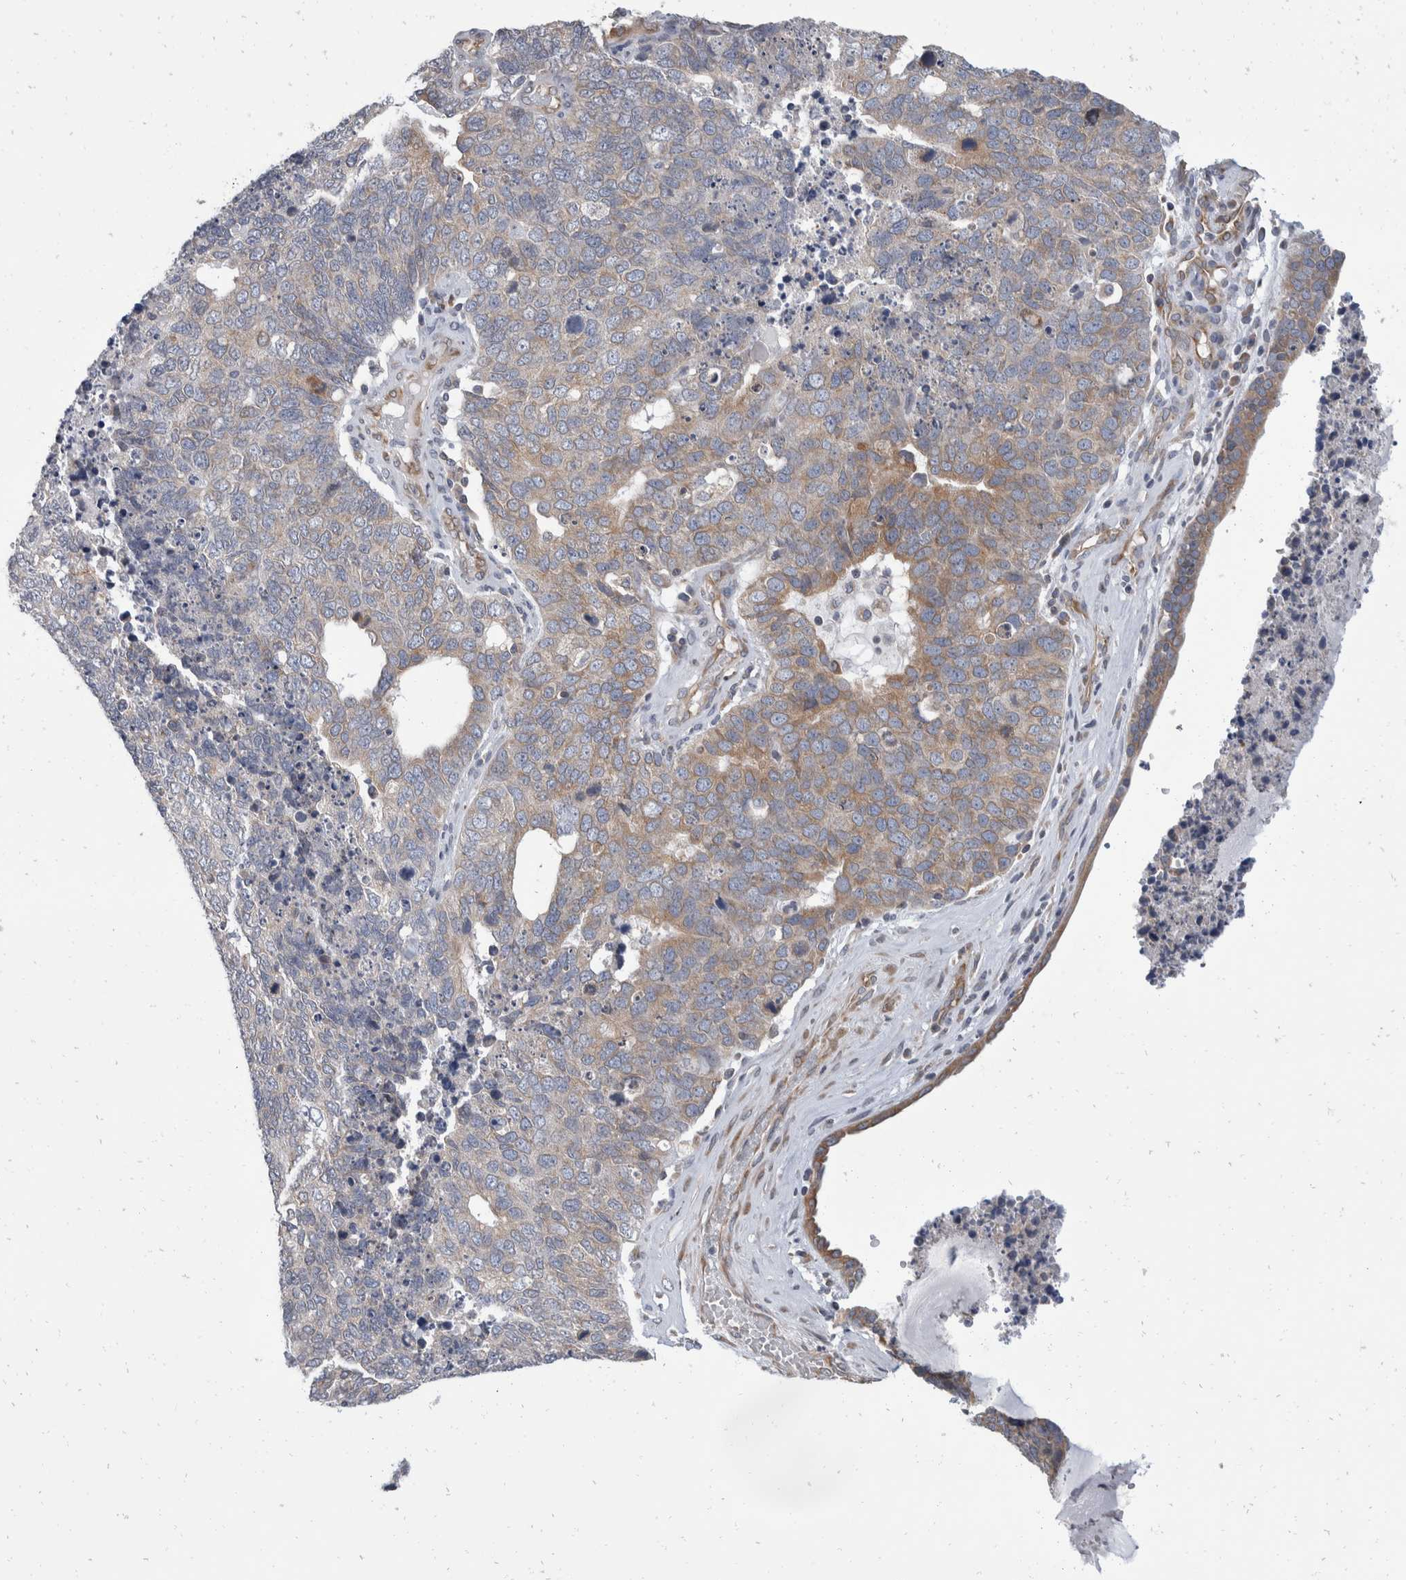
{"staining": {"intensity": "moderate", "quantity": "<25%", "location": "cytoplasmic/membranous"}, "tissue": "cervical cancer", "cell_type": "Tumor cells", "image_type": "cancer", "snomed": [{"axis": "morphology", "description": "Squamous cell carcinoma, NOS"}, {"axis": "topography", "description": "Cervix"}], "caption": "Tumor cells show moderate cytoplasmic/membranous positivity in approximately <25% of cells in cervical cancer. The staining was performed using DAB to visualize the protein expression in brown, while the nuclei were stained in blue with hematoxylin (Magnification: 20x).", "gene": "TMEM245", "patient": {"sex": "female", "age": 63}}